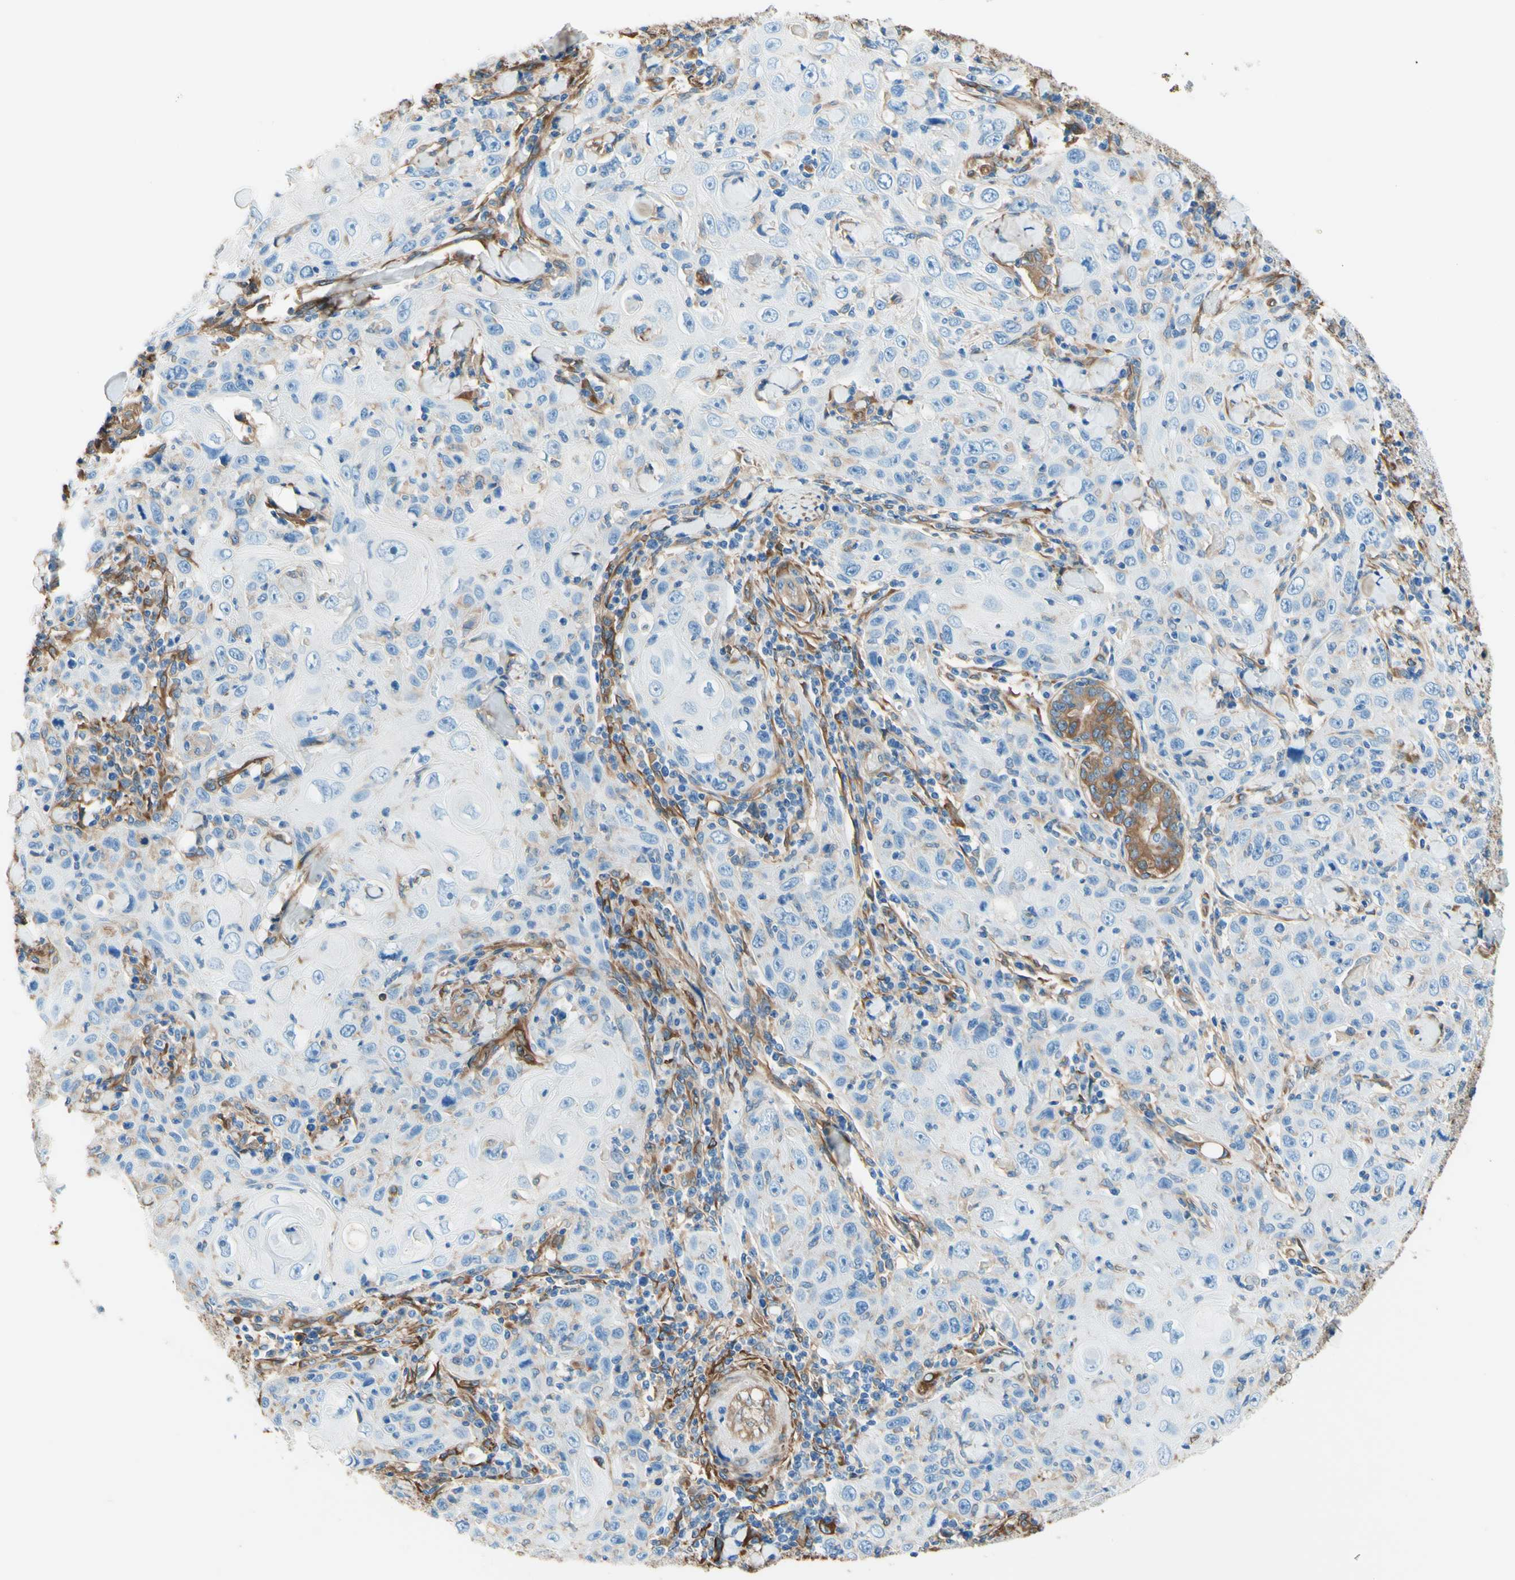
{"staining": {"intensity": "negative", "quantity": "none", "location": "none"}, "tissue": "skin cancer", "cell_type": "Tumor cells", "image_type": "cancer", "snomed": [{"axis": "morphology", "description": "Squamous cell carcinoma, NOS"}, {"axis": "topography", "description": "Skin"}], "caption": "Human skin cancer stained for a protein using immunohistochemistry (IHC) shows no staining in tumor cells.", "gene": "DPYSL3", "patient": {"sex": "female", "age": 88}}